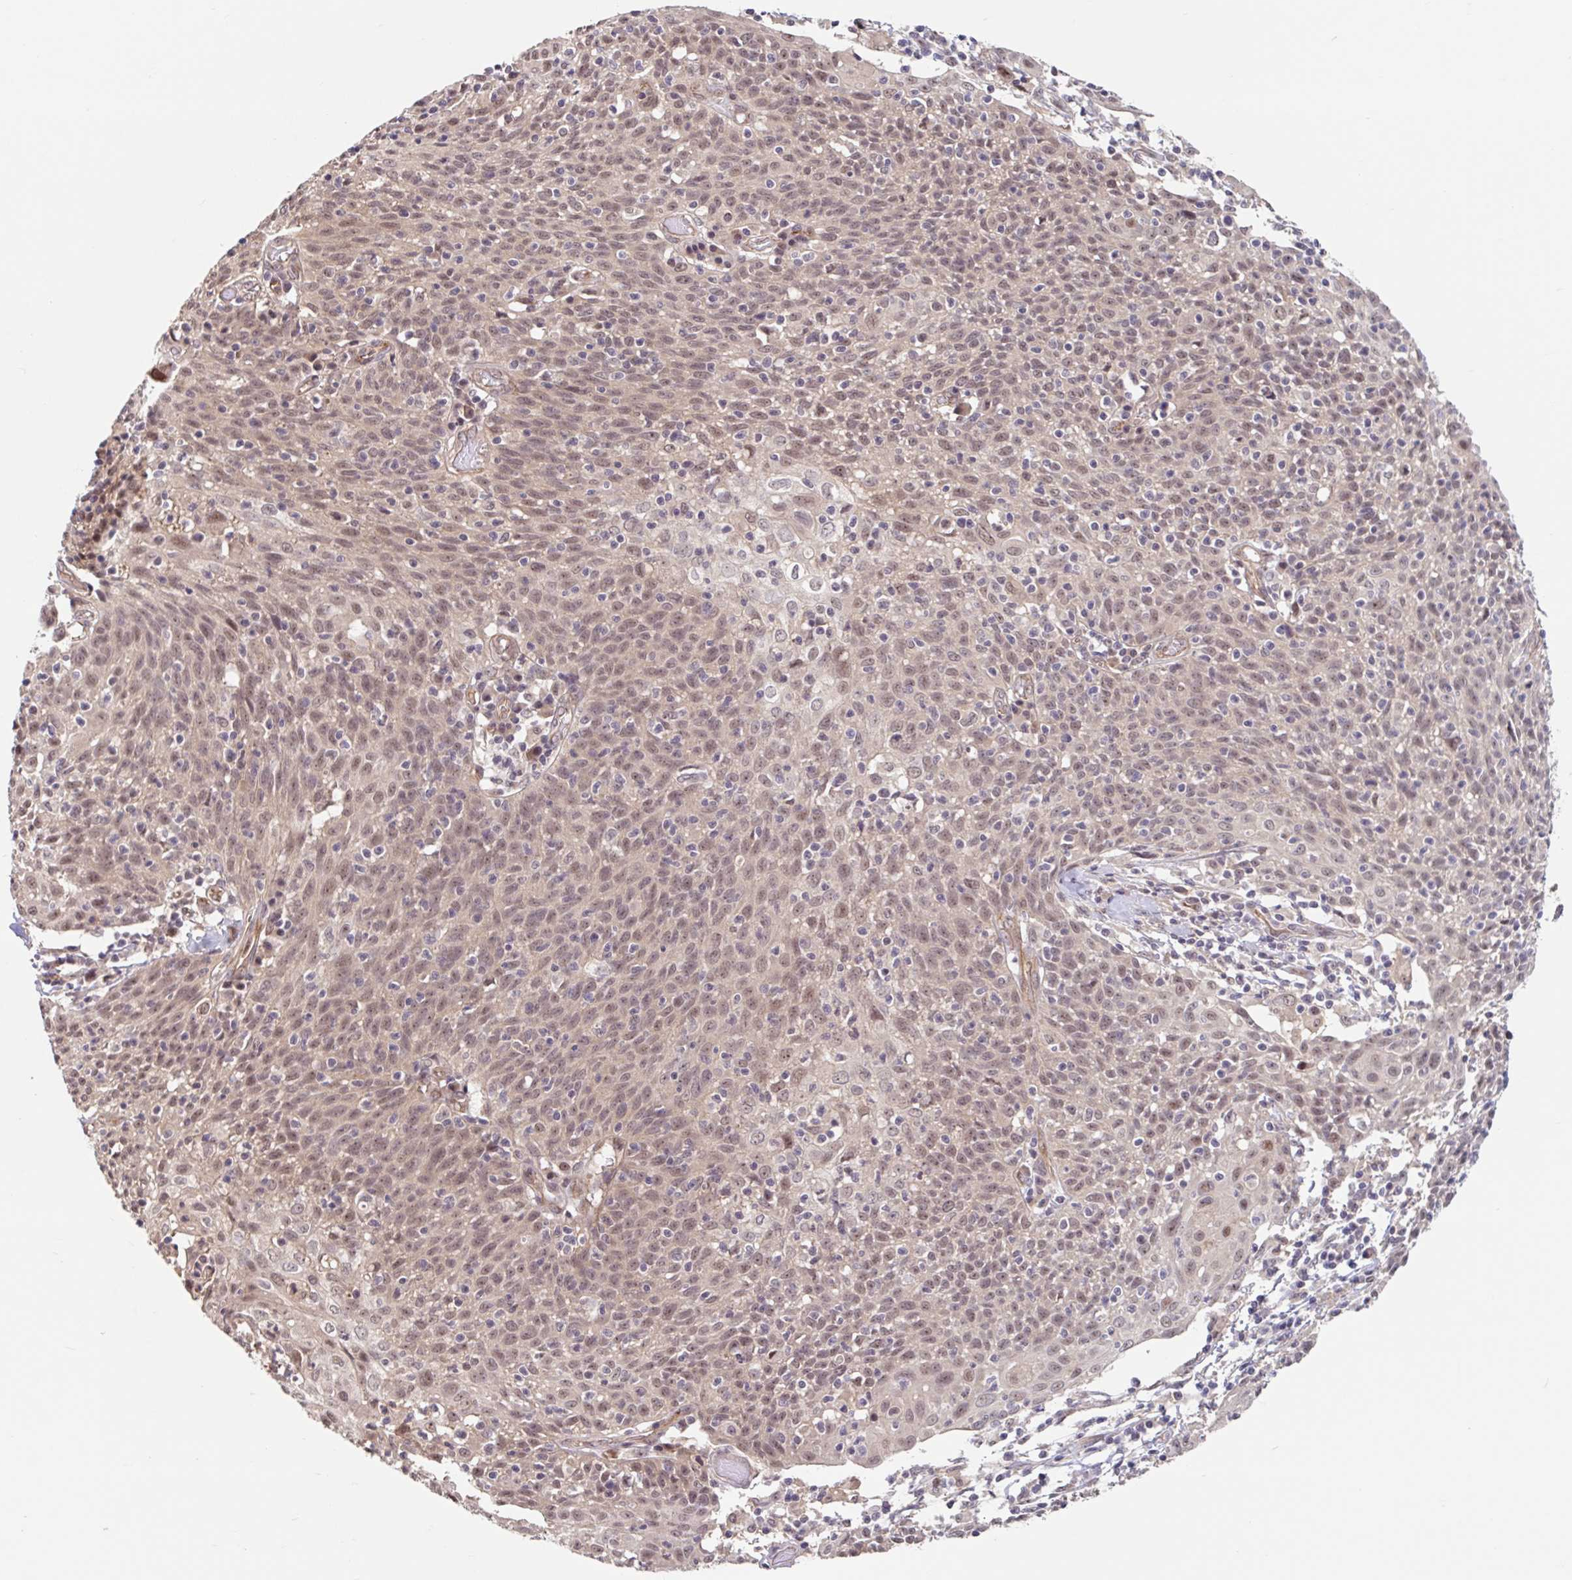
{"staining": {"intensity": "weak", "quantity": ">75%", "location": "nuclear"}, "tissue": "cervical cancer", "cell_type": "Tumor cells", "image_type": "cancer", "snomed": [{"axis": "morphology", "description": "Squamous cell carcinoma, NOS"}, {"axis": "topography", "description": "Cervix"}], "caption": "A histopathology image of human cervical cancer (squamous cell carcinoma) stained for a protein displays weak nuclear brown staining in tumor cells. Using DAB (brown) and hematoxylin (blue) stains, captured at high magnification using brightfield microscopy.", "gene": "STYXL1", "patient": {"sex": "female", "age": 52}}